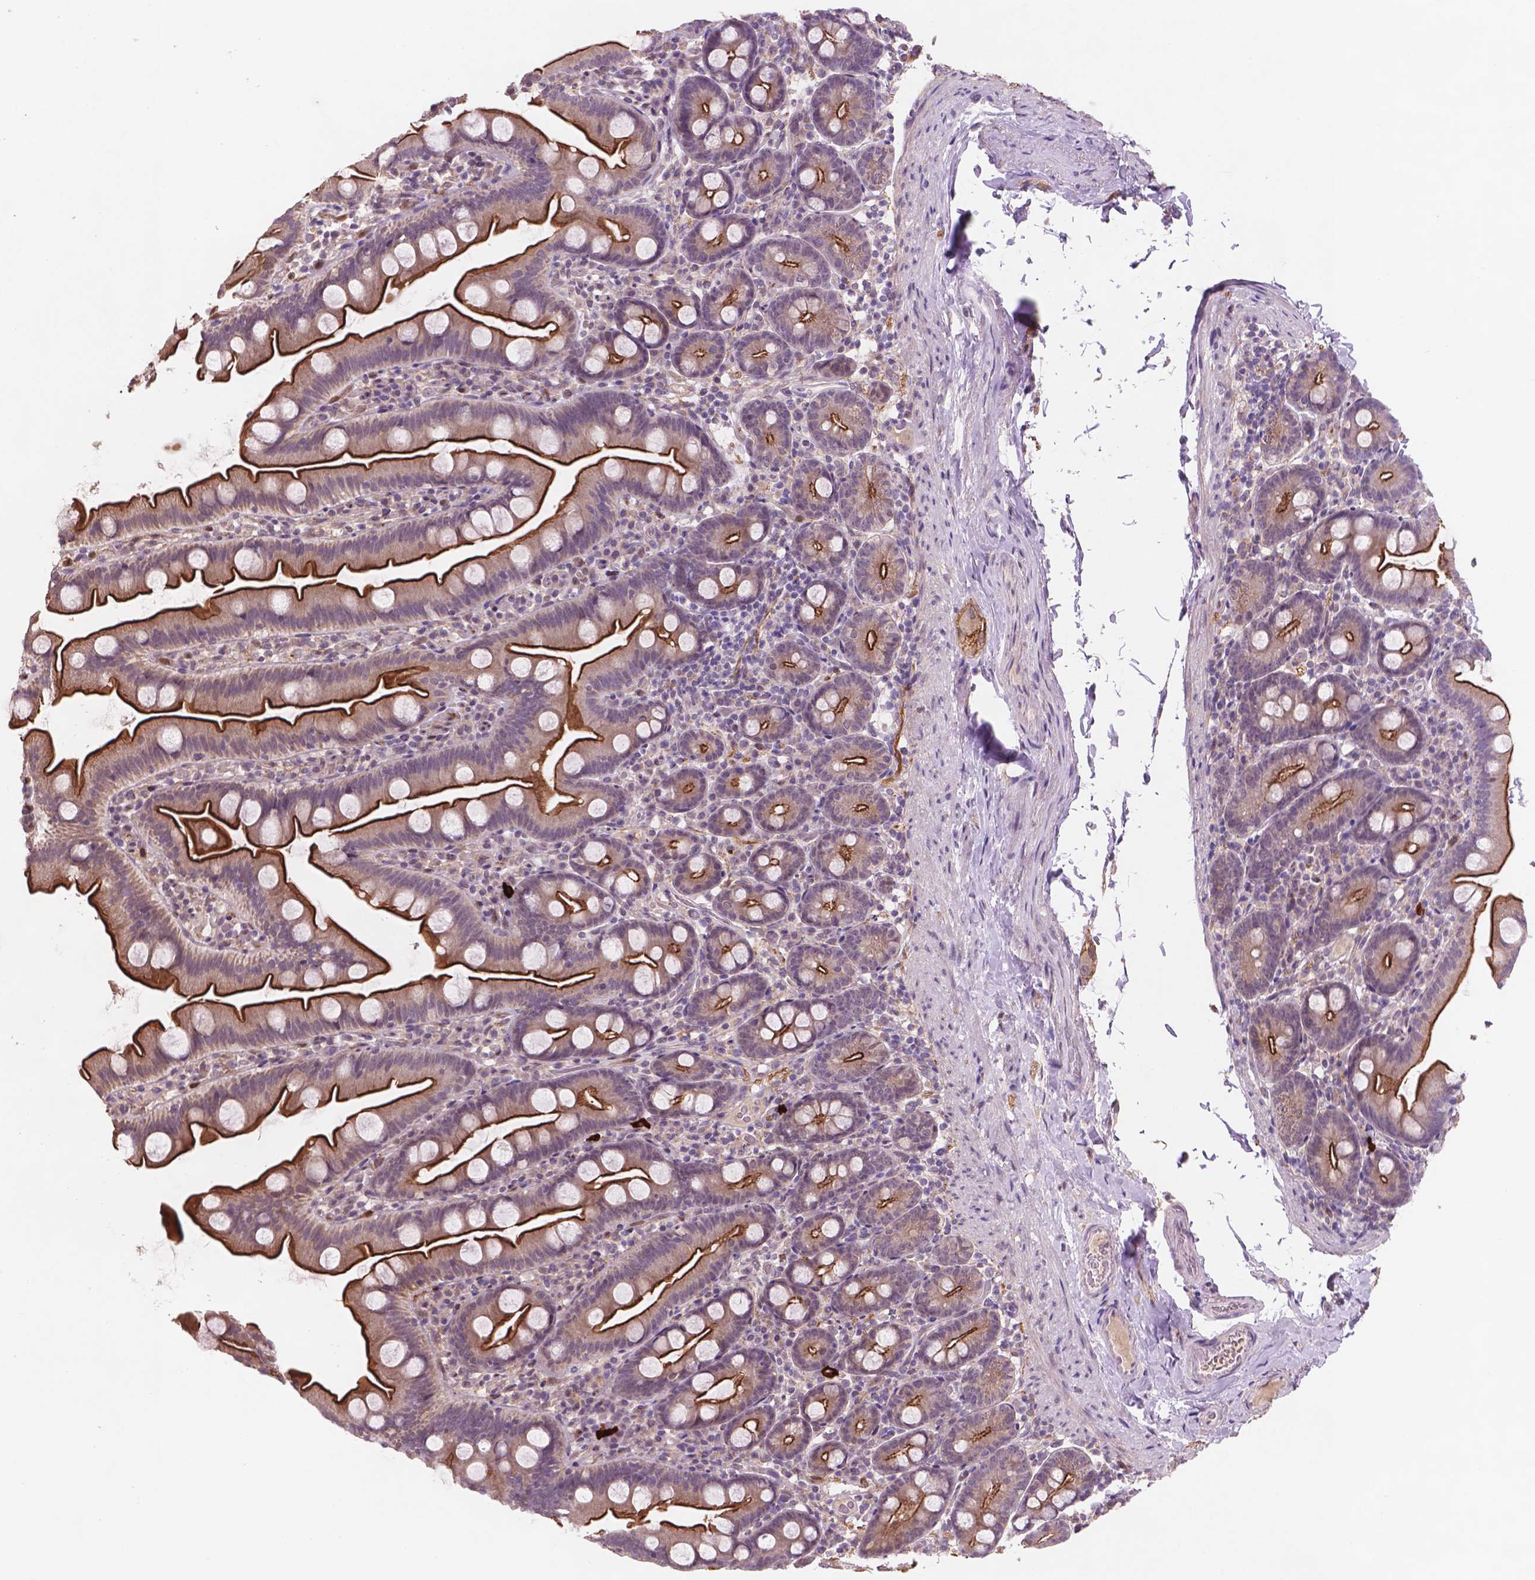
{"staining": {"intensity": "strong", "quantity": "25%-75%", "location": "cytoplasmic/membranous"}, "tissue": "small intestine", "cell_type": "Glandular cells", "image_type": "normal", "snomed": [{"axis": "morphology", "description": "Normal tissue, NOS"}, {"axis": "topography", "description": "Small intestine"}], "caption": "Small intestine stained with a brown dye shows strong cytoplasmic/membranous positive expression in approximately 25%-75% of glandular cells.", "gene": "GXYLT2", "patient": {"sex": "female", "age": 68}}